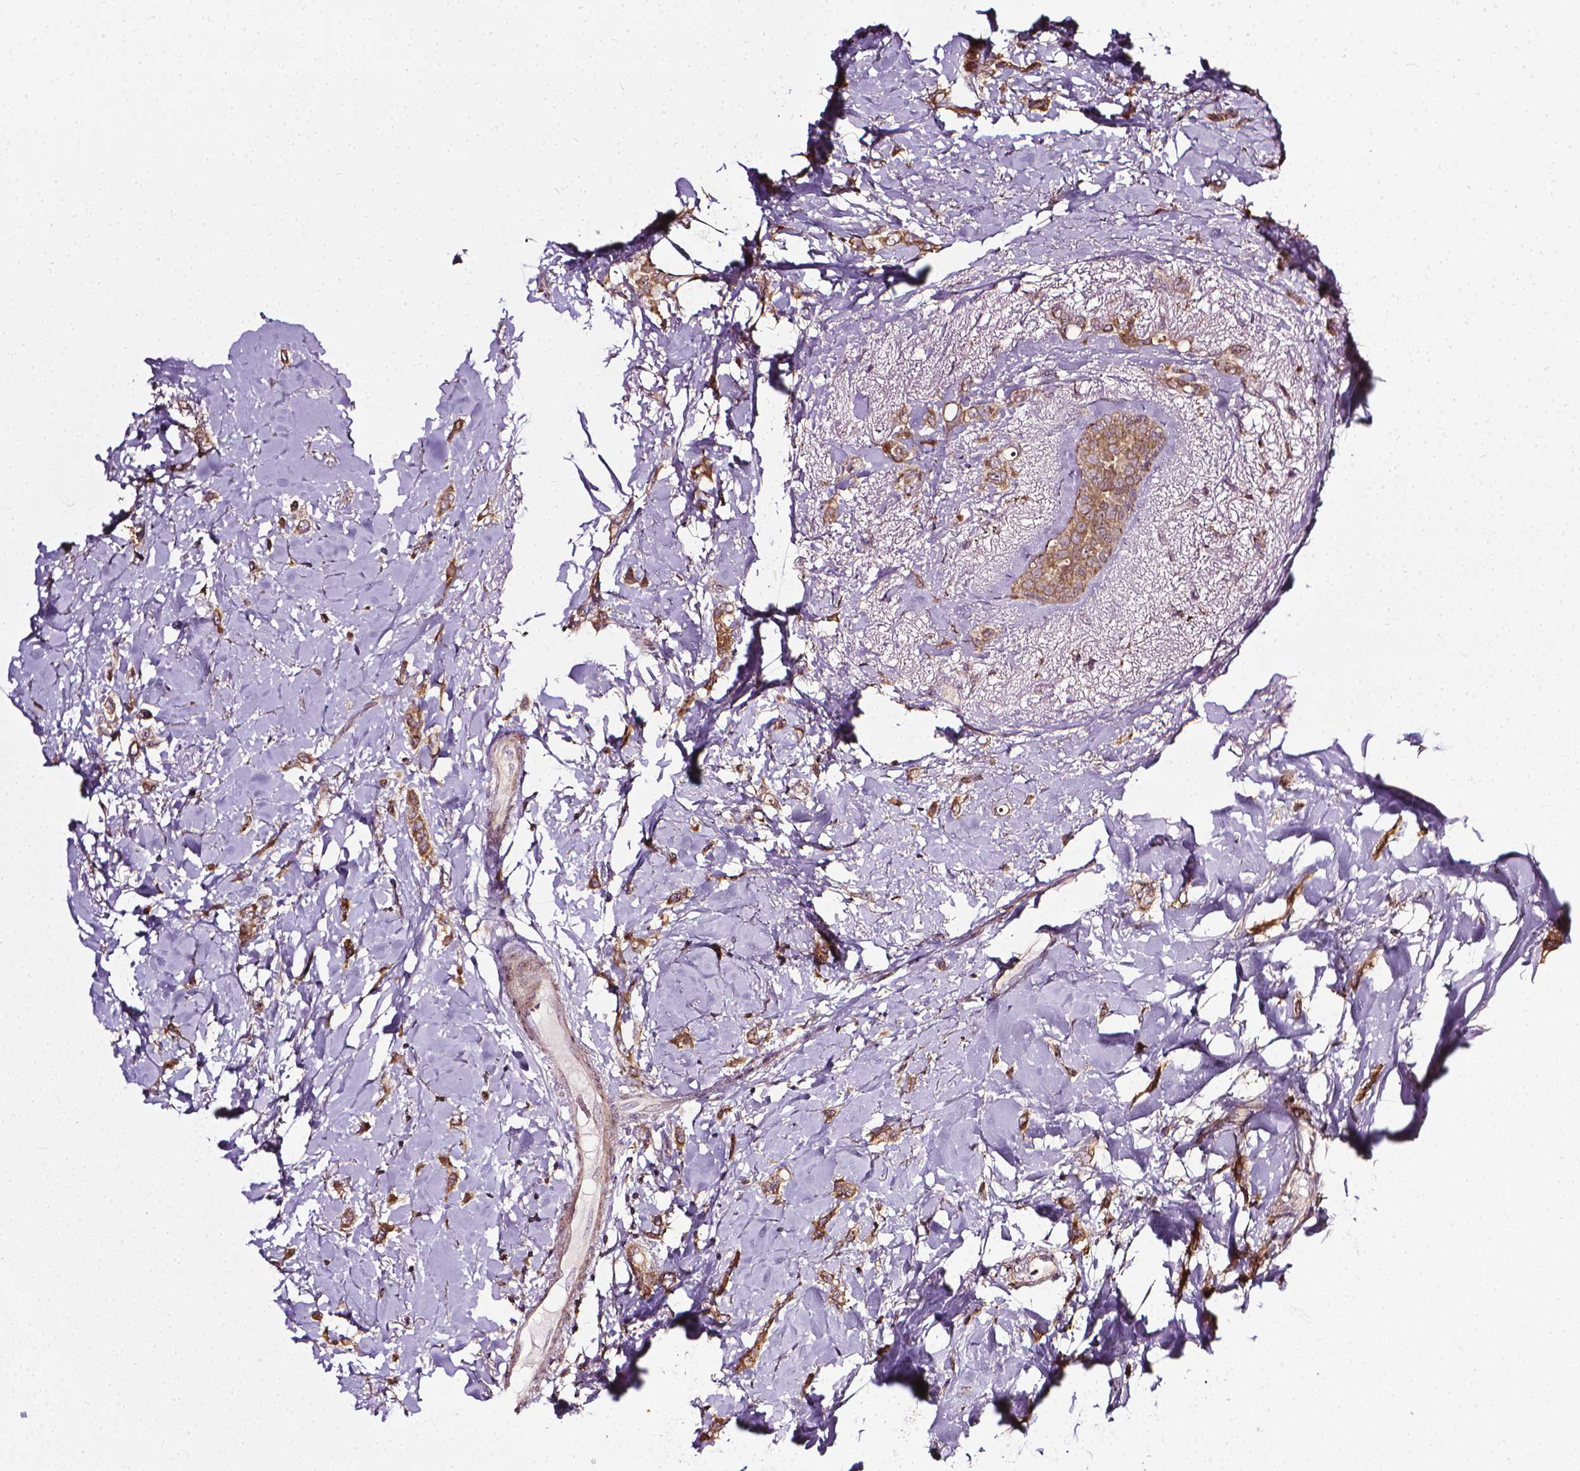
{"staining": {"intensity": "moderate", "quantity": ">75%", "location": "cytoplasmic/membranous"}, "tissue": "breast cancer", "cell_type": "Tumor cells", "image_type": "cancer", "snomed": [{"axis": "morphology", "description": "Lobular carcinoma"}, {"axis": "topography", "description": "Breast"}], "caption": "Brown immunohistochemical staining in human breast cancer (lobular carcinoma) shows moderate cytoplasmic/membranous expression in approximately >75% of tumor cells. (IHC, brightfield microscopy, high magnification).", "gene": "PRAG1", "patient": {"sex": "female", "age": 66}}